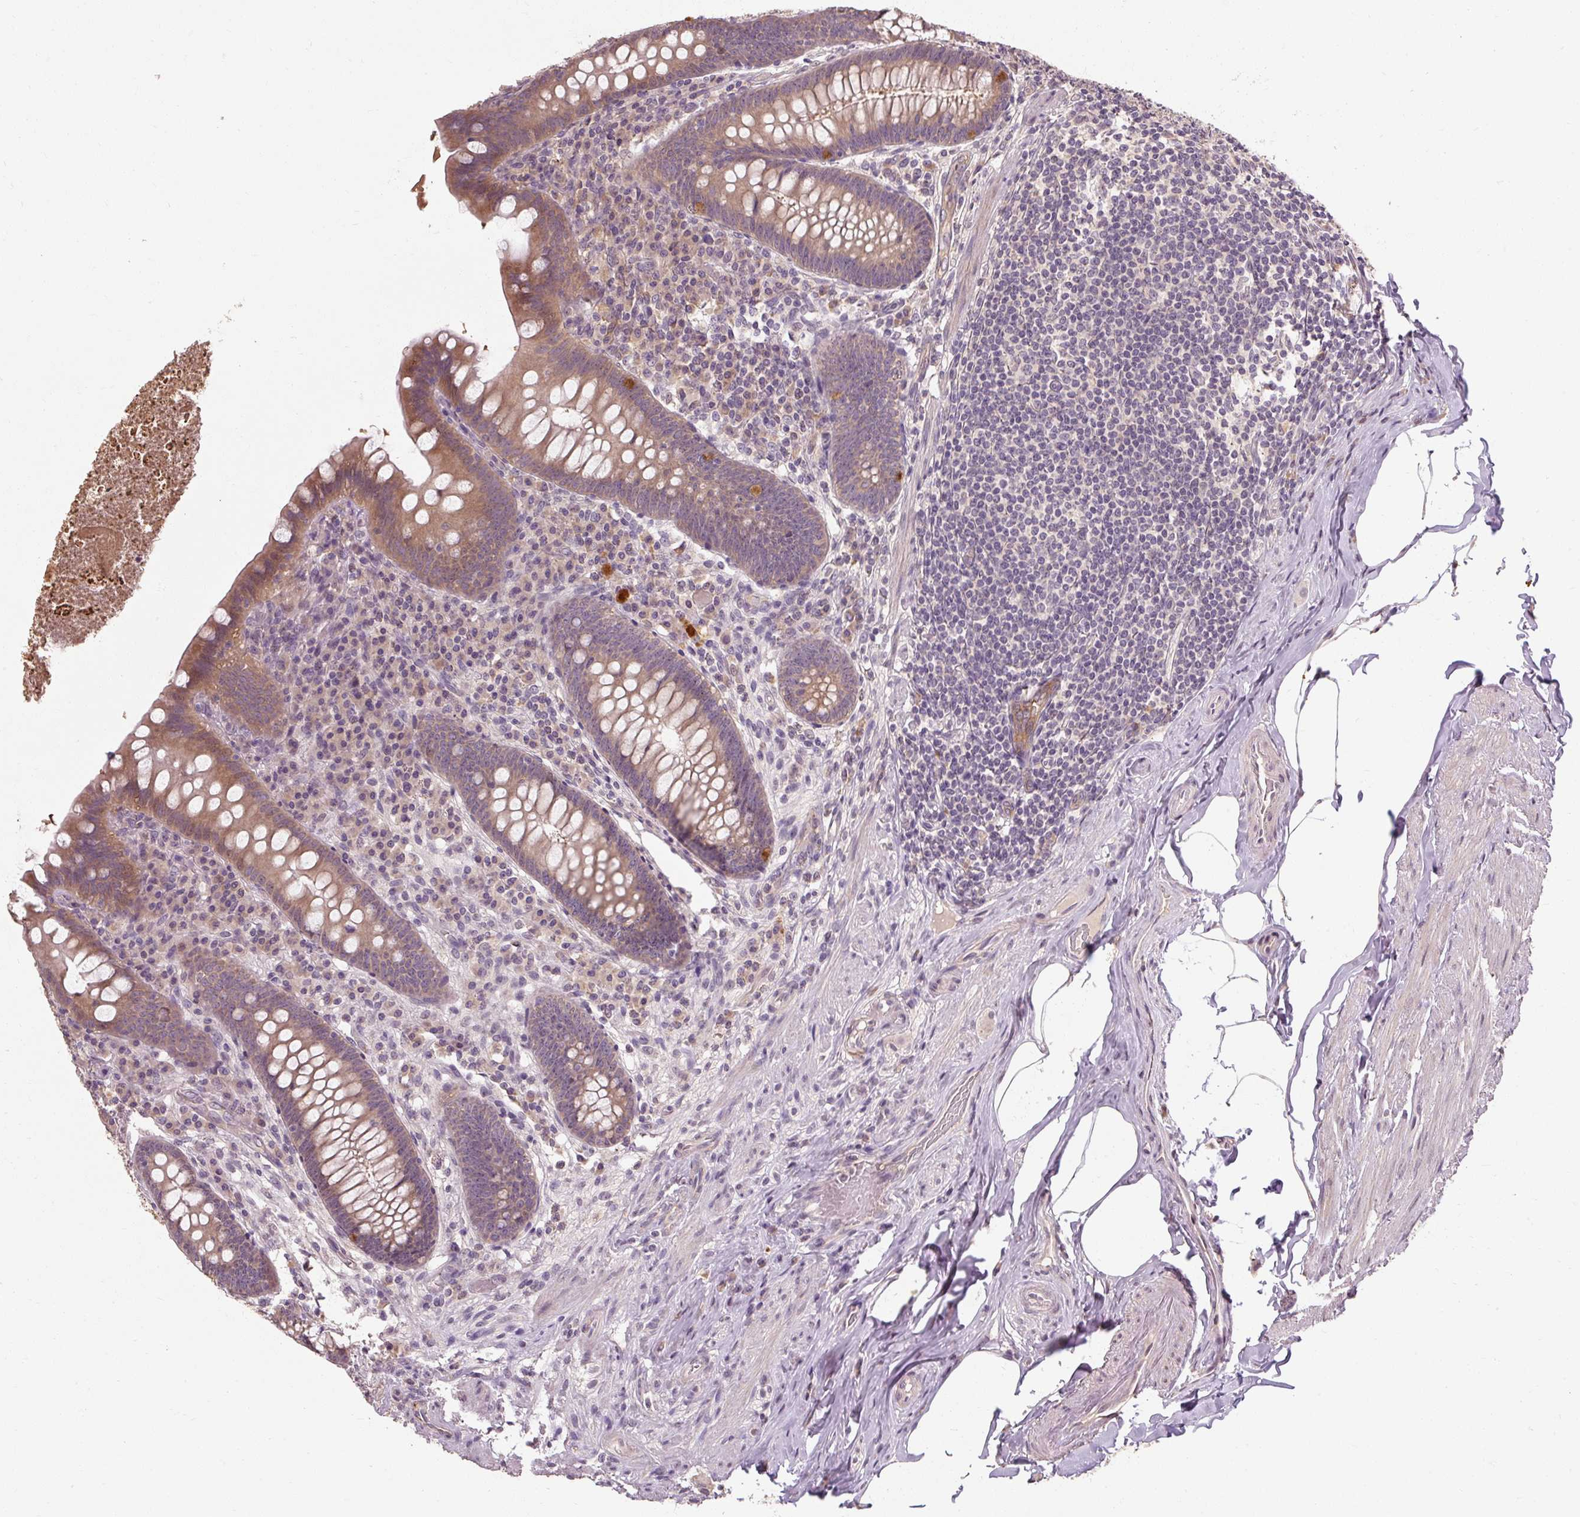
{"staining": {"intensity": "moderate", "quantity": ">75%", "location": "cytoplasmic/membranous"}, "tissue": "appendix", "cell_type": "Glandular cells", "image_type": "normal", "snomed": [{"axis": "morphology", "description": "Normal tissue, NOS"}, {"axis": "topography", "description": "Appendix"}], "caption": "Protein analysis of normal appendix shows moderate cytoplasmic/membranous expression in about >75% of glandular cells. (DAB IHC with brightfield microscopy, high magnification).", "gene": "CFAP65", "patient": {"sex": "male", "age": 71}}